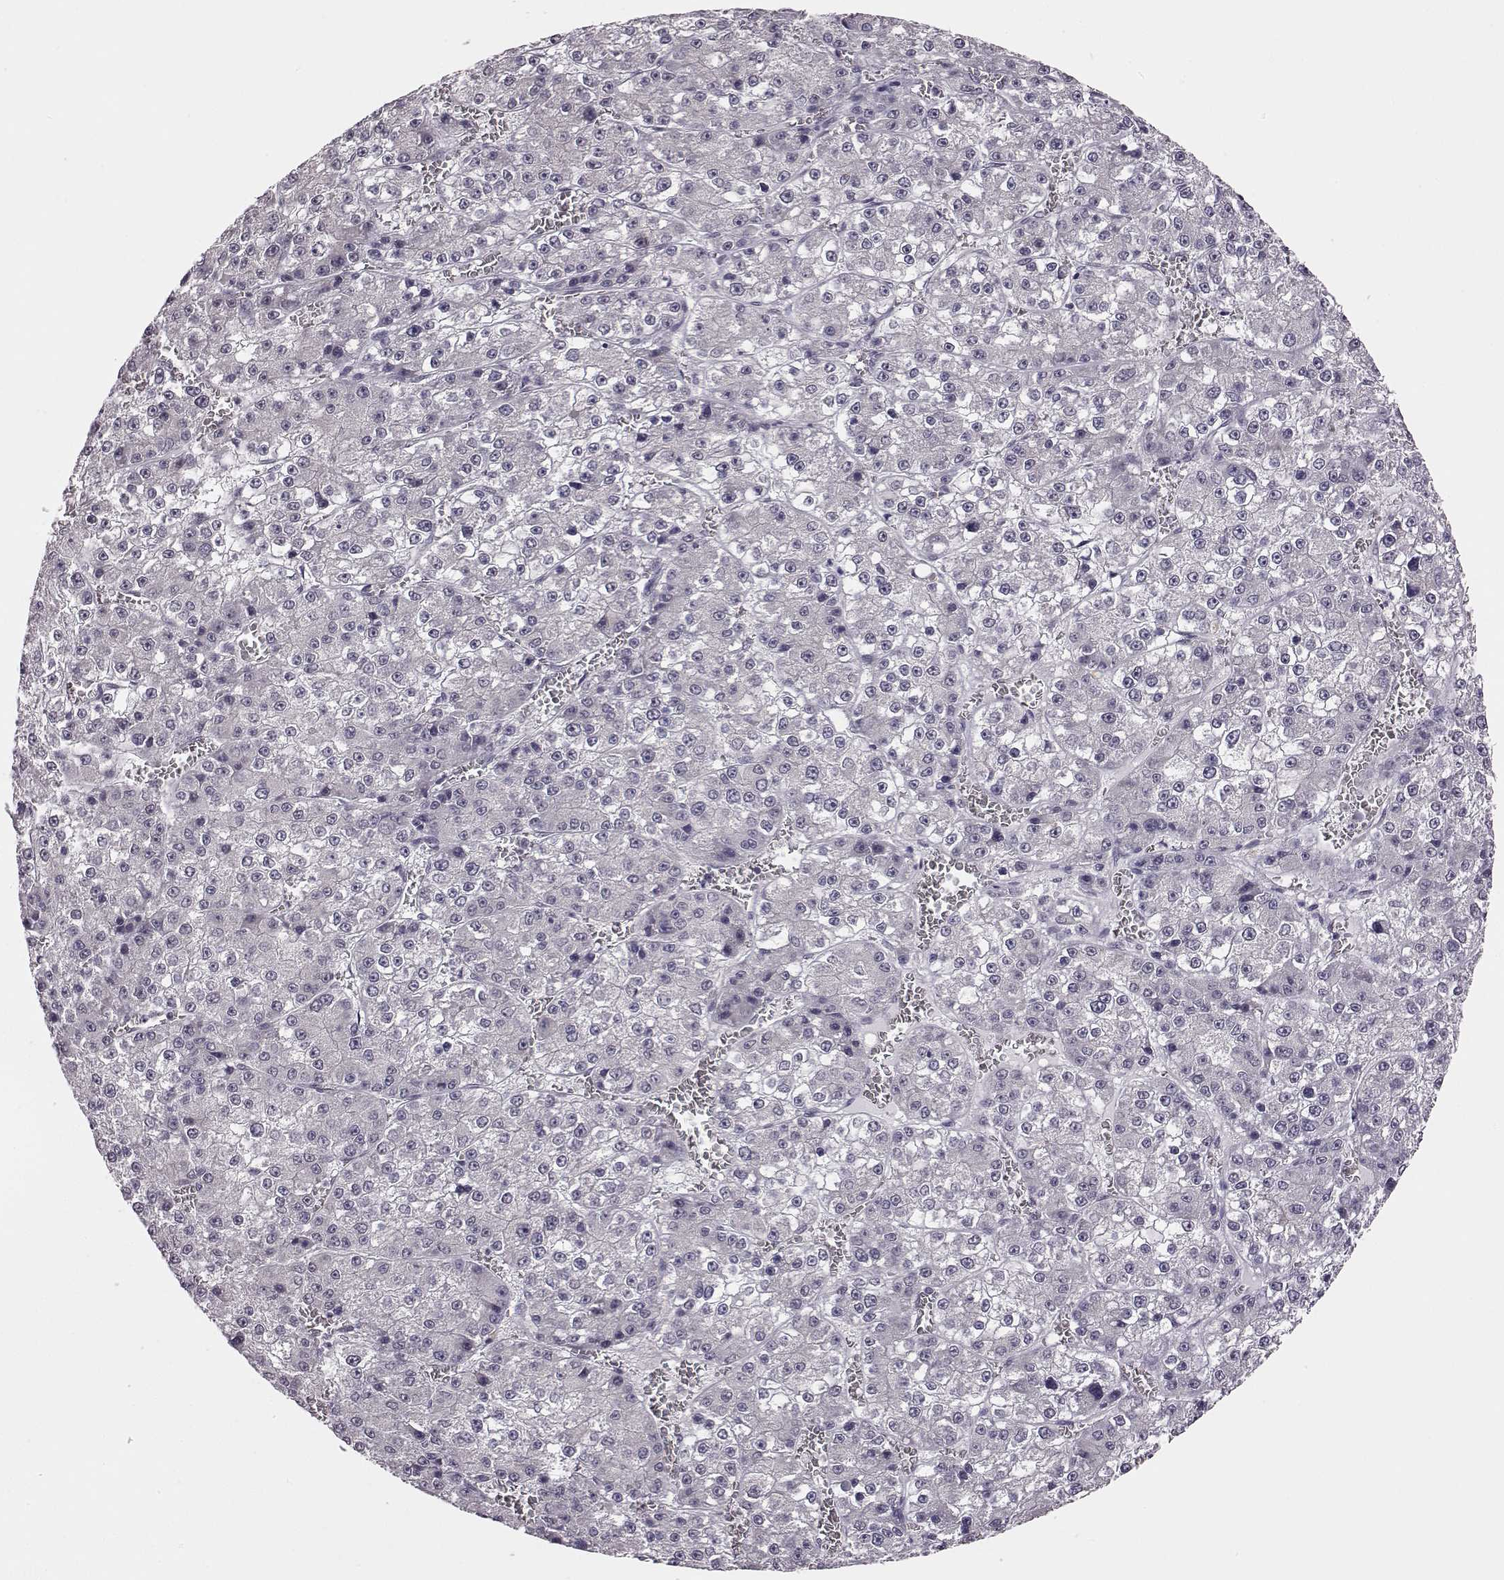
{"staining": {"intensity": "negative", "quantity": "none", "location": "none"}, "tissue": "liver cancer", "cell_type": "Tumor cells", "image_type": "cancer", "snomed": [{"axis": "morphology", "description": "Carcinoma, Hepatocellular, NOS"}, {"axis": "topography", "description": "Liver"}], "caption": "Immunohistochemistry (IHC) histopathology image of neoplastic tissue: hepatocellular carcinoma (liver) stained with DAB (3,3'-diaminobenzidine) exhibits no significant protein staining in tumor cells.", "gene": "C10orf62", "patient": {"sex": "female", "age": 73}}